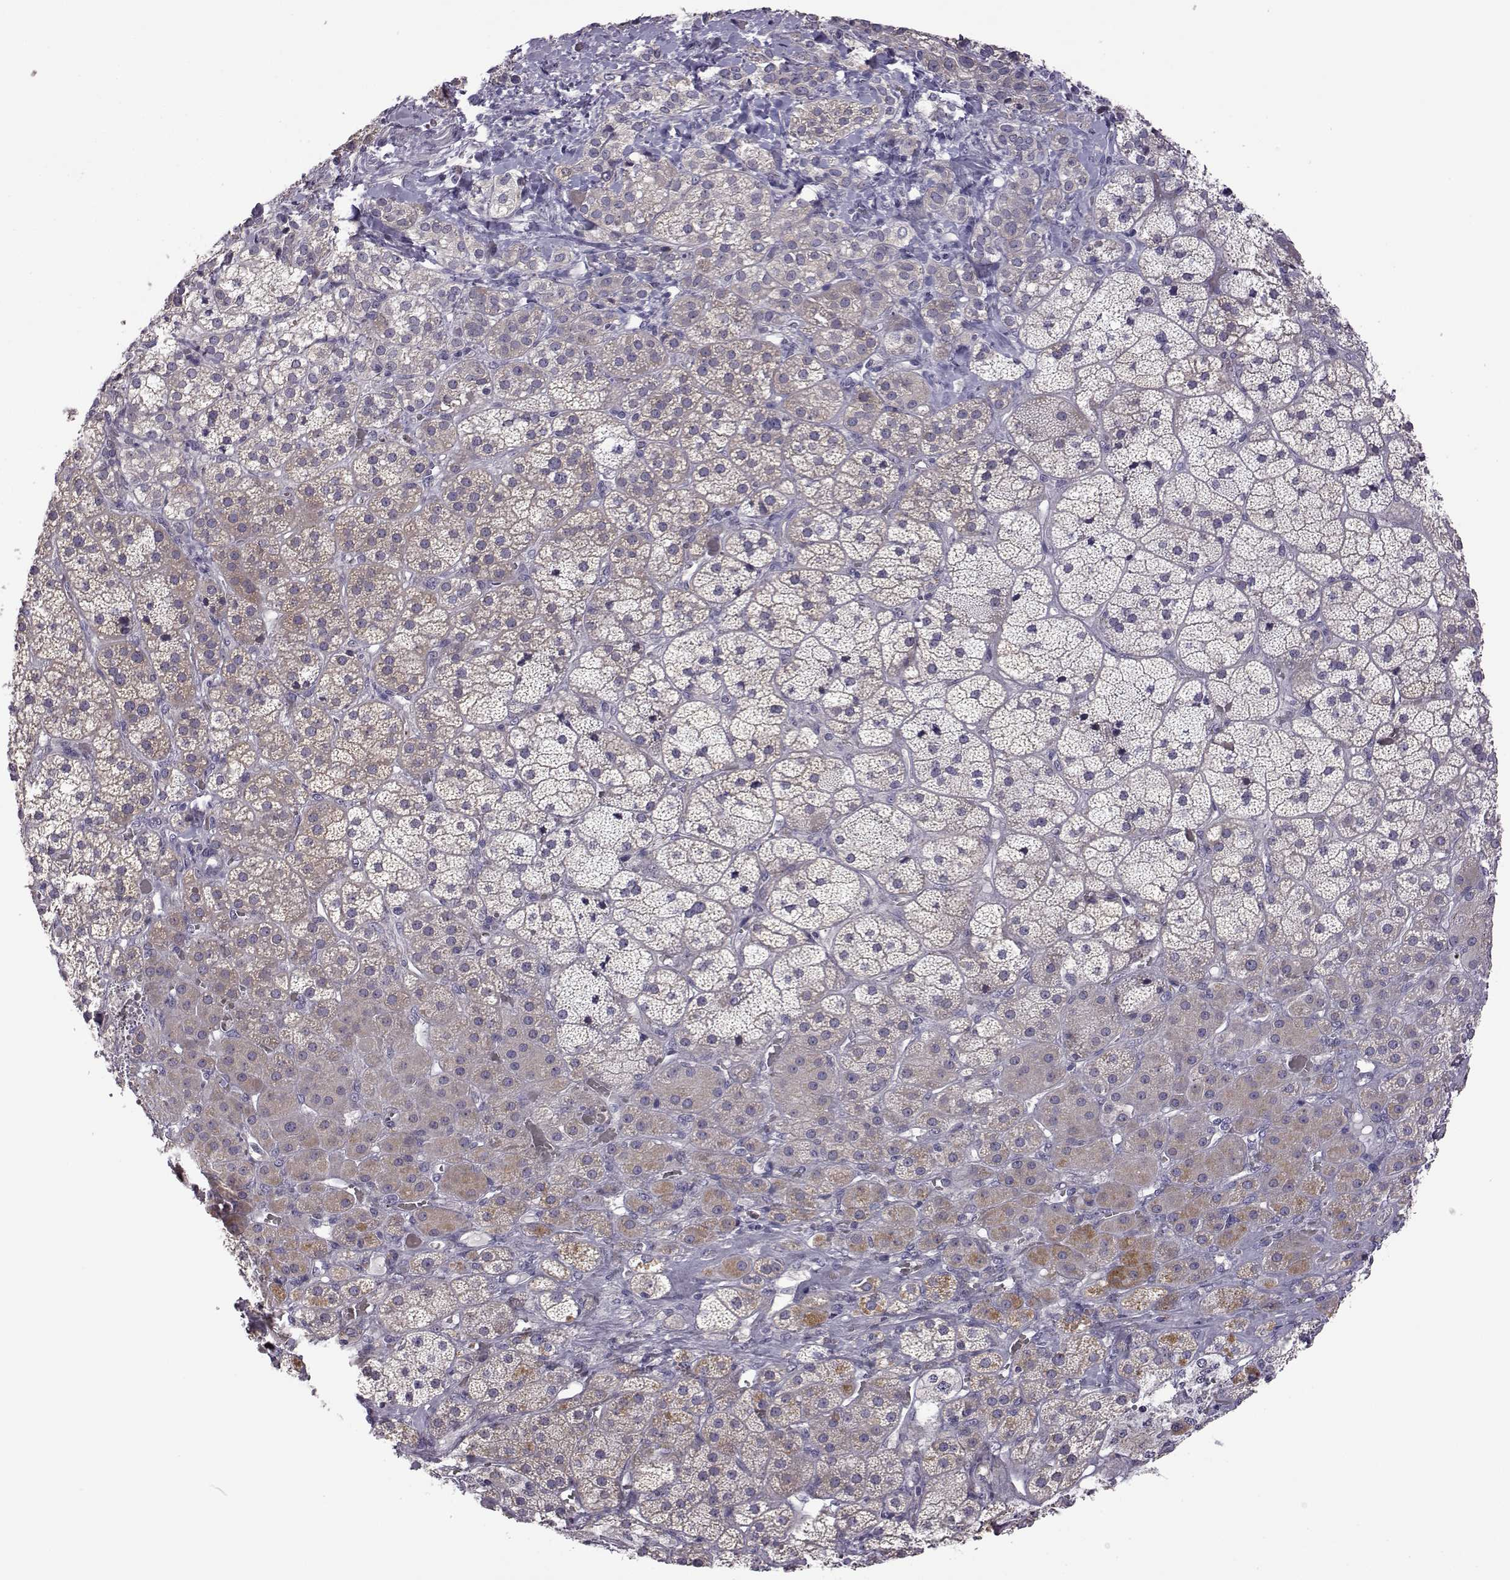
{"staining": {"intensity": "moderate", "quantity": "<25%", "location": "cytoplasmic/membranous"}, "tissue": "adrenal gland", "cell_type": "Glandular cells", "image_type": "normal", "snomed": [{"axis": "morphology", "description": "Normal tissue, NOS"}, {"axis": "topography", "description": "Adrenal gland"}], "caption": "The photomicrograph demonstrates immunohistochemical staining of normal adrenal gland. There is moderate cytoplasmic/membranous positivity is seen in about <25% of glandular cells.", "gene": "VGF", "patient": {"sex": "male", "age": 57}}